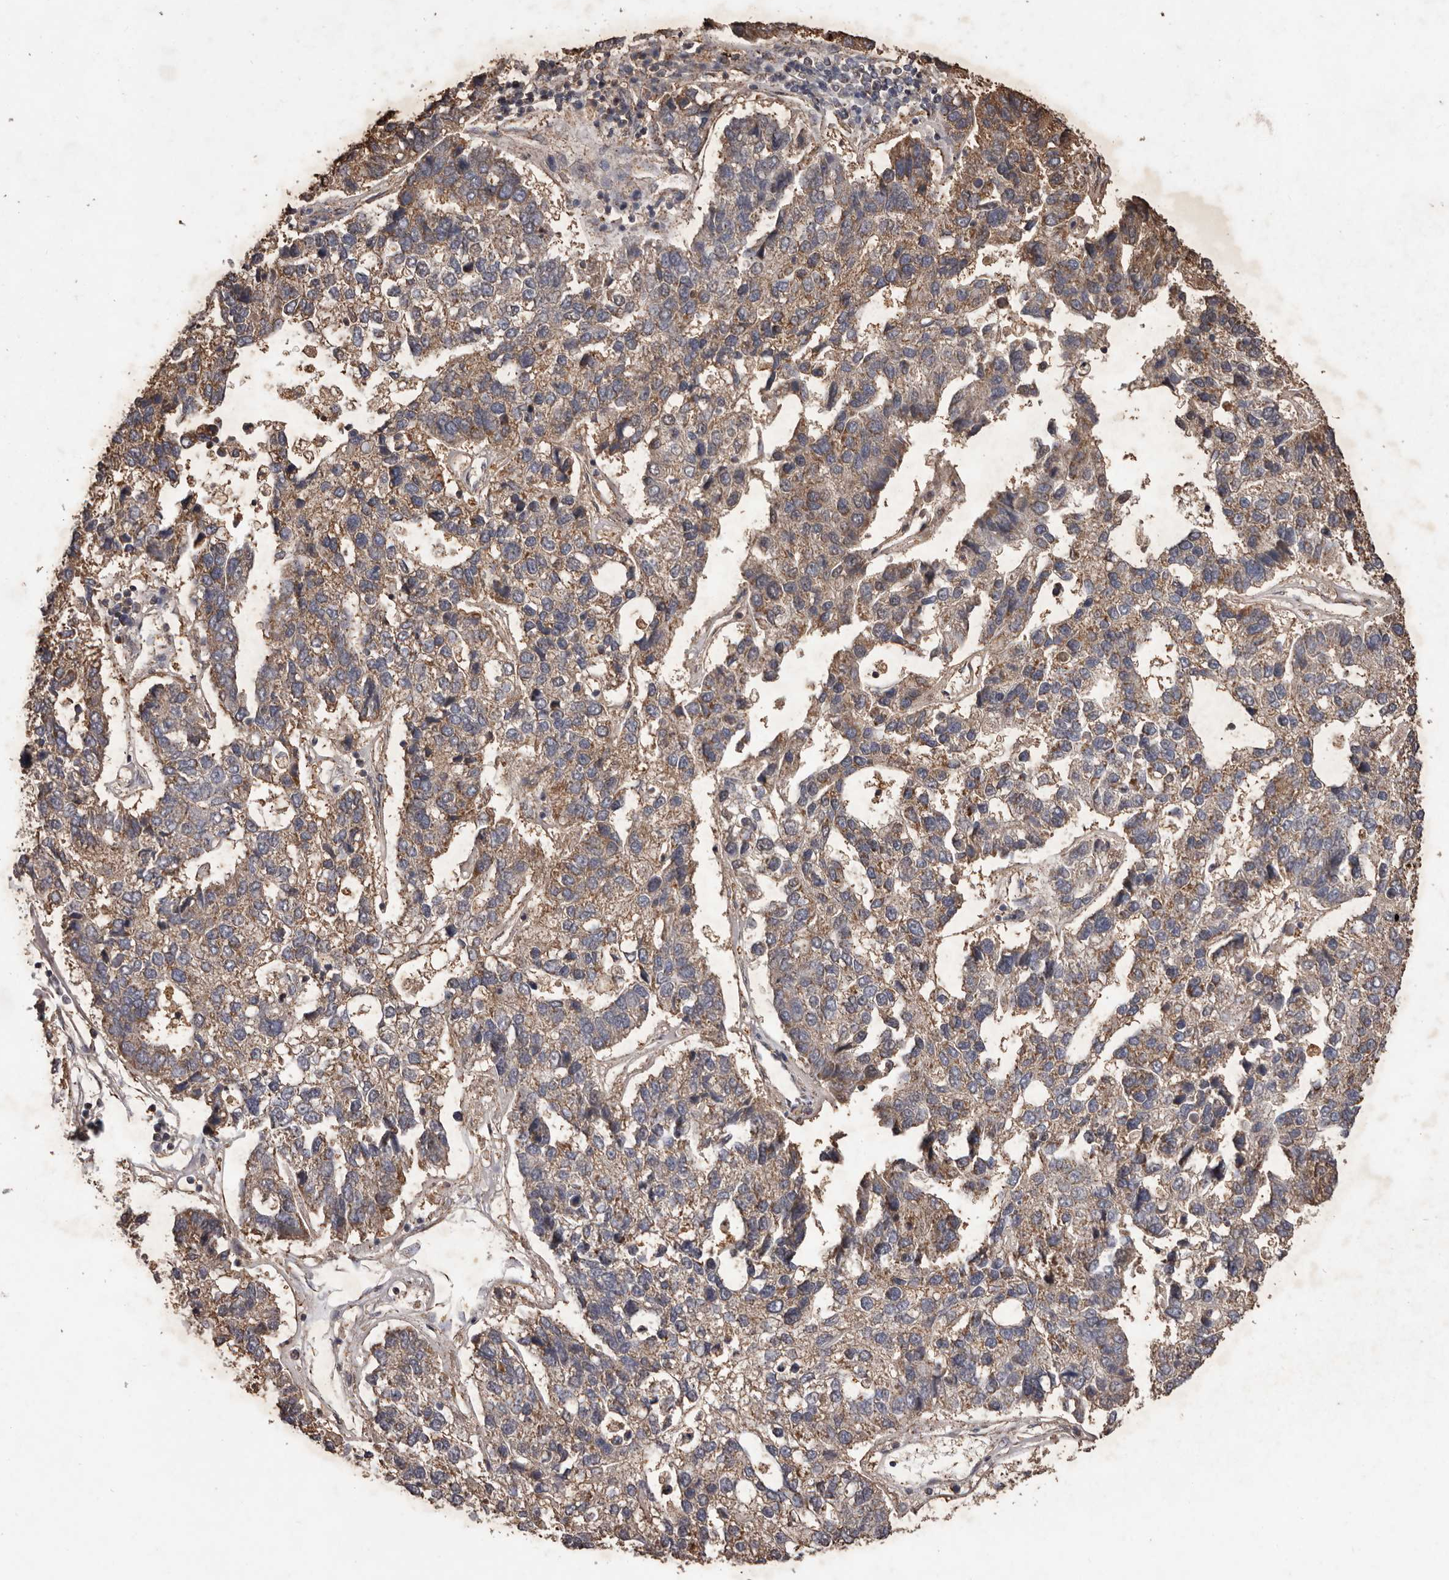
{"staining": {"intensity": "weak", "quantity": "<25%", "location": "cytoplasmic/membranous"}, "tissue": "pancreatic cancer", "cell_type": "Tumor cells", "image_type": "cancer", "snomed": [{"axis": "morphology", "description": "Adenocarcinoma, NOS"}, {"axis": "topography", "description": "Pancreas"}], "caption": "Tumor cells show no significant protein expression in adenocarcinoma (pancreatic). (DAB (3,3'-diaminobenzidine) IHC visualized using brightfield microscopy, high magnification).", "gene": "CXCL14", "patient": {"sex": "female", "age": 61}}